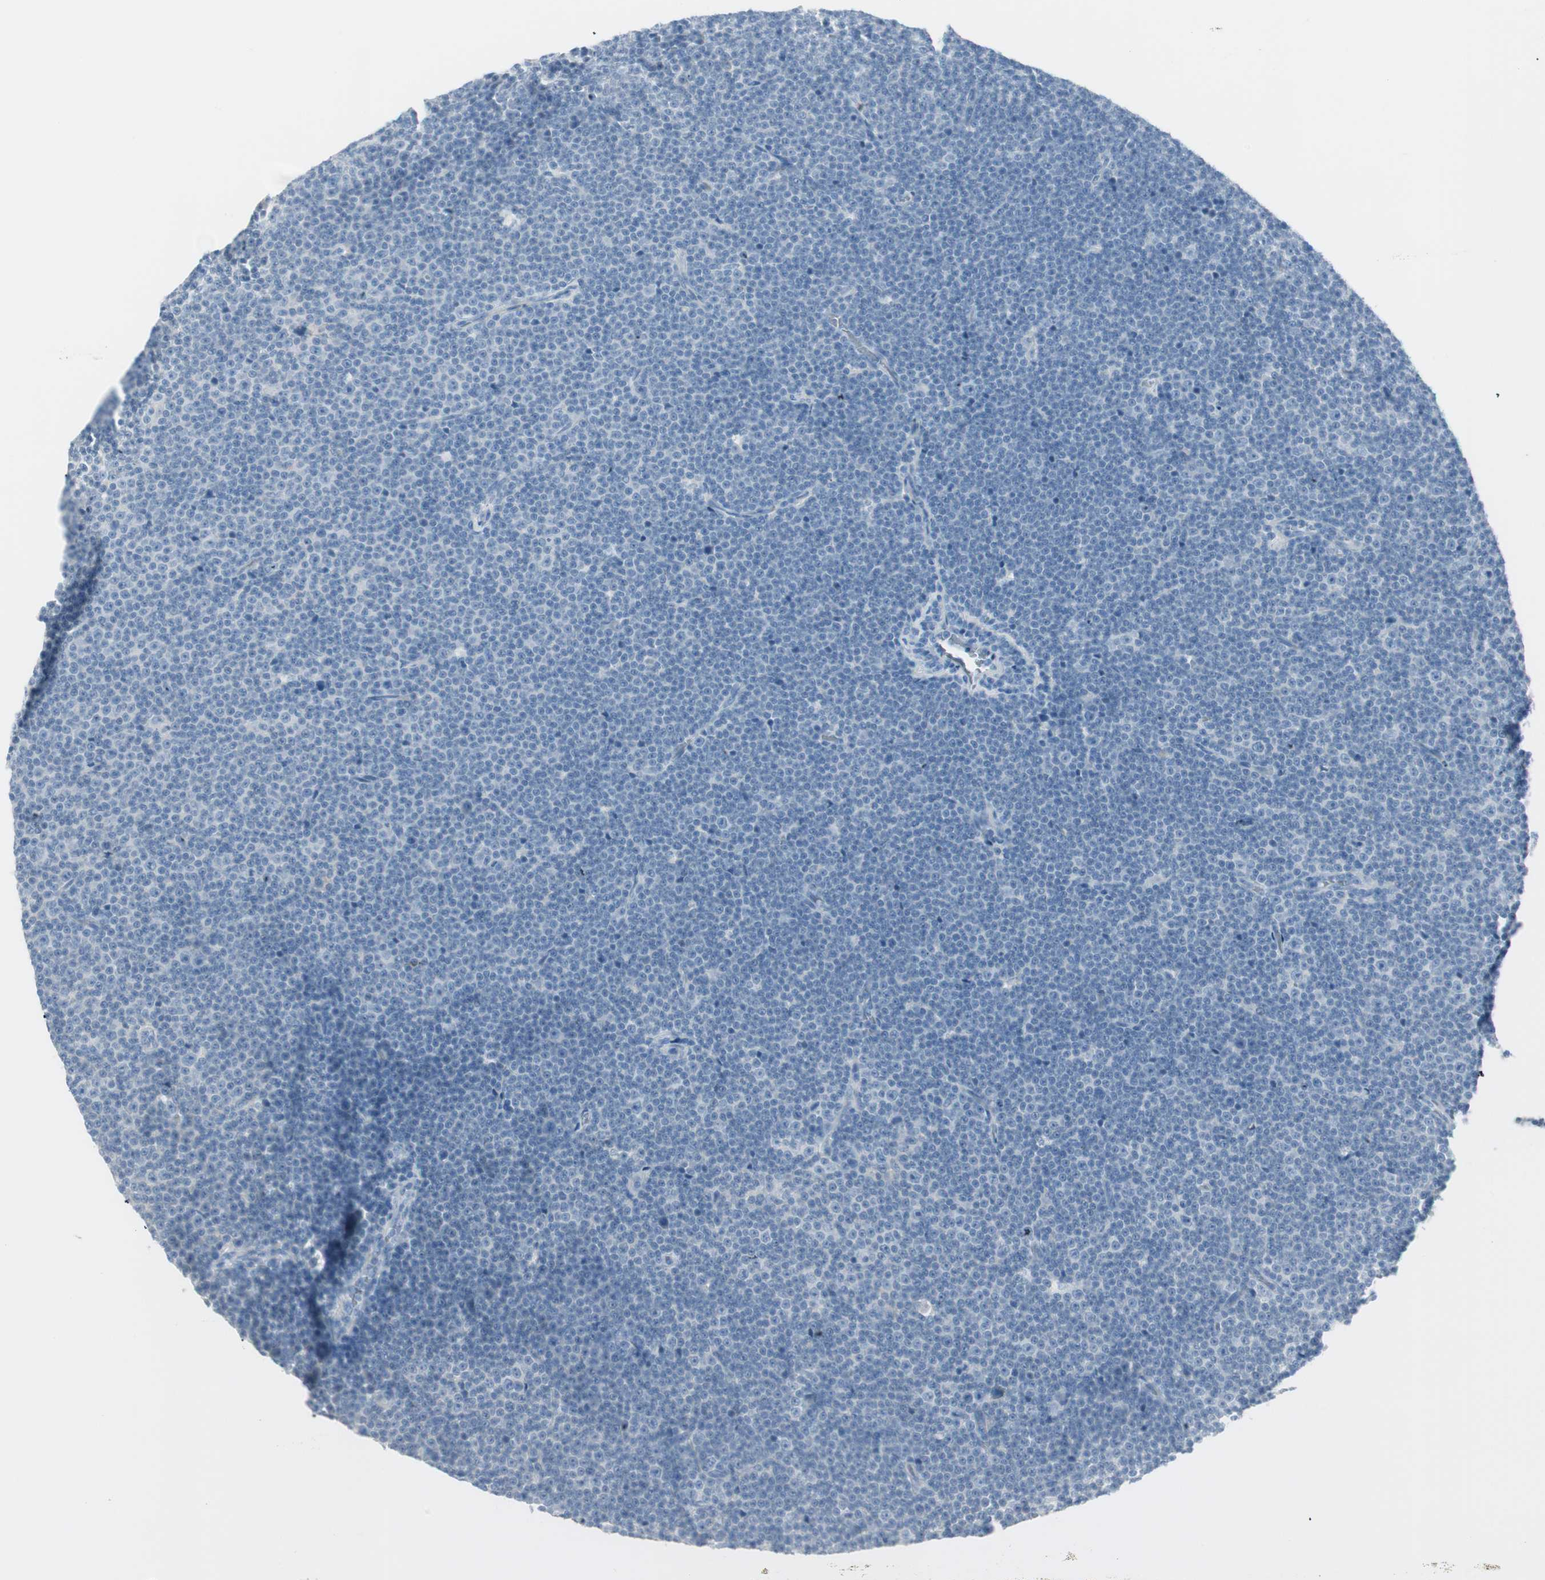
{"staining": {"intensity": "negative", "quantity": "none", "location": "none"}, "tissue": "lymphoma", "cell_type": "Tumor cells", "image_type": "cancer", "snomed": [{"axis": "morphology", "description": "Malignant lymphoma, non-Hodgkin's type, Low grade"}, {"axis": "topography", "description": "Lymph node"}], "caption": "This image is of lymphoma stained with IHC to label a protein in brown with the nuclei are counter-stained blue. There is no expression in tumor cells. (DAB (3,3'-diaminobenzidine) immunohistochemistry with hematoxylin counter stain).", "gene": "ITLN2", "patient": {"sex": "female", "age": 67}}